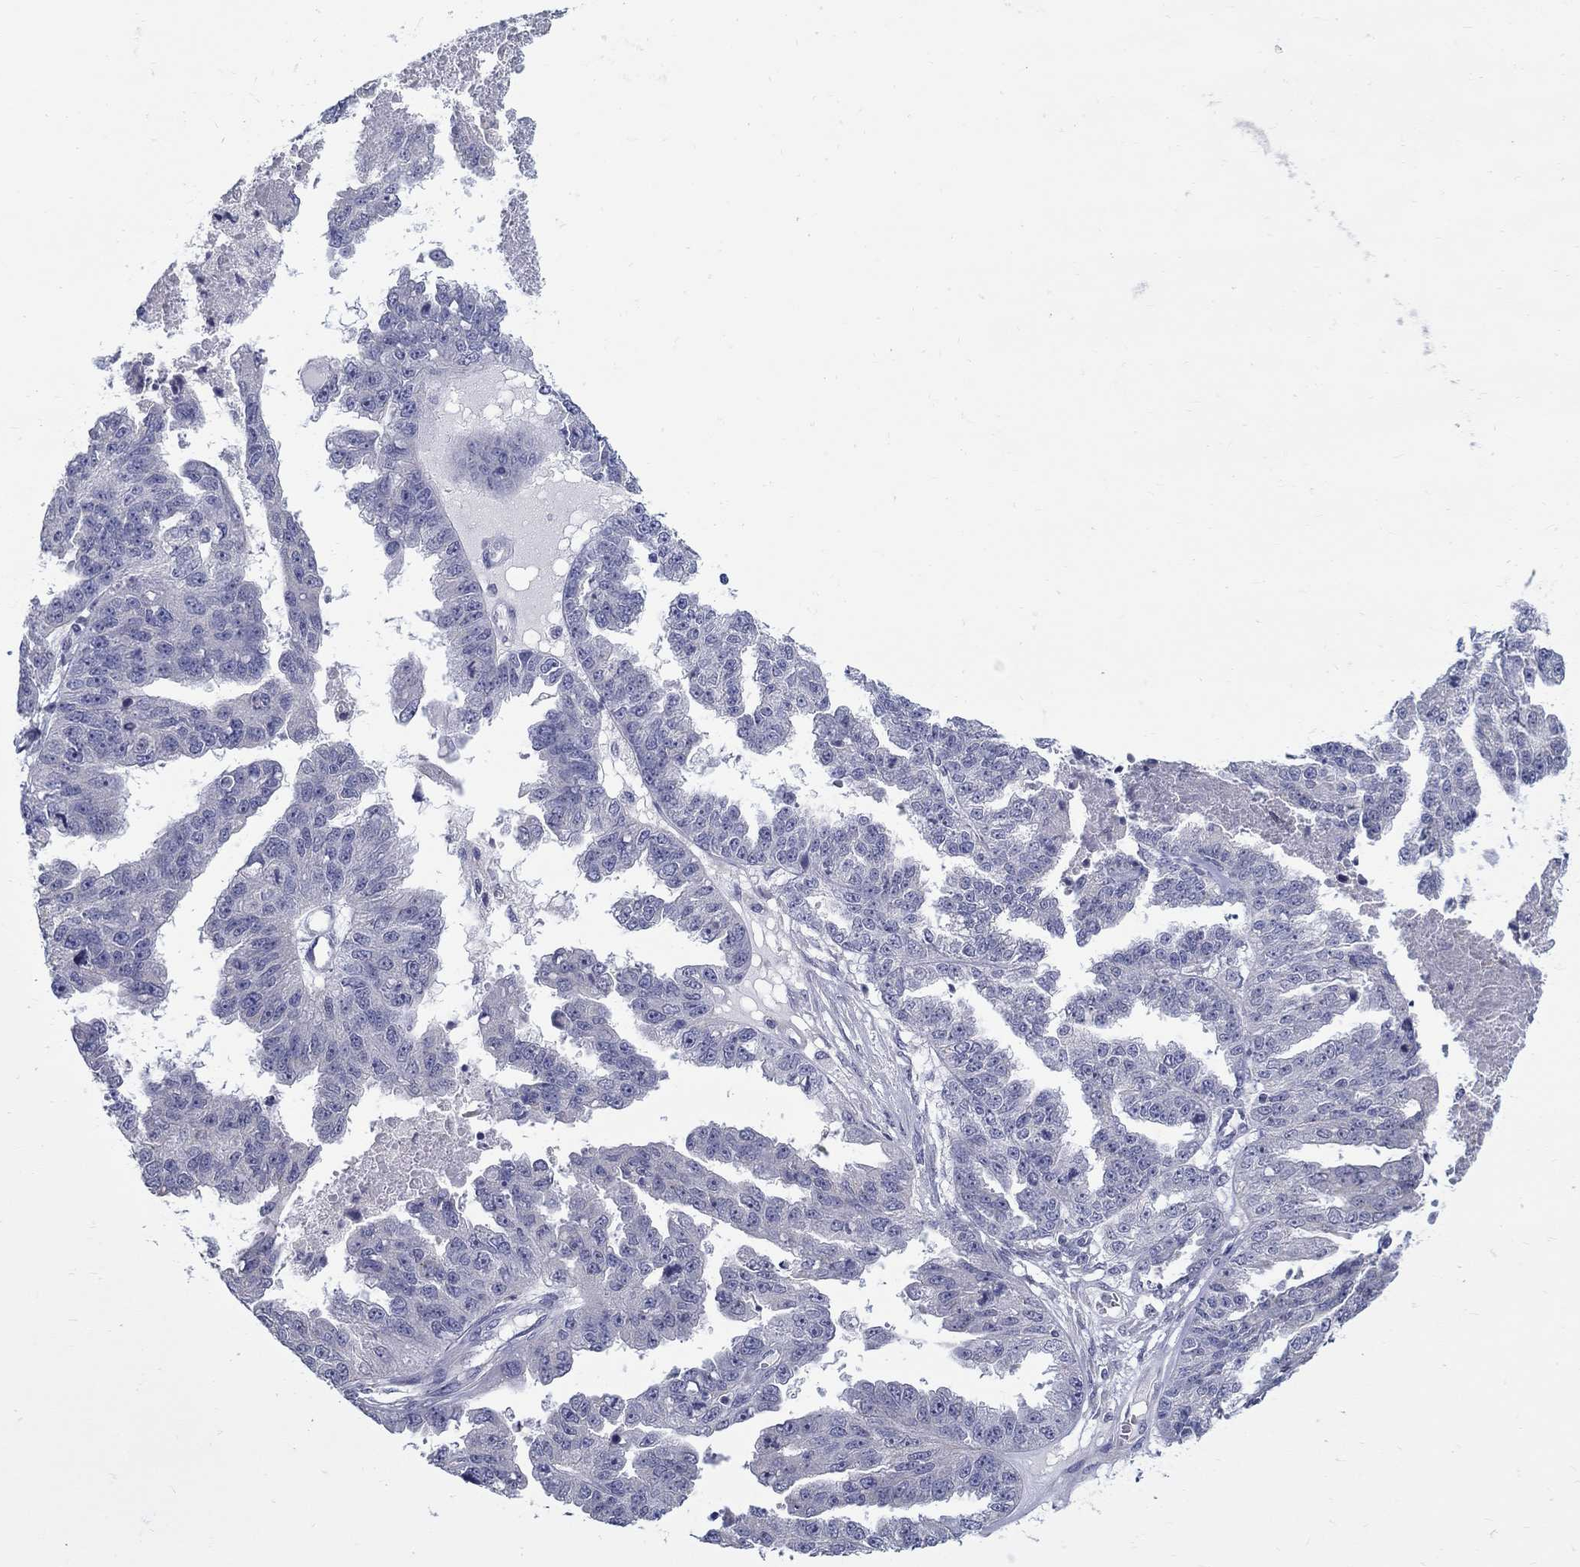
{"staining": {"intensity": "negative", "quantity": "none", "location": "none"}, "tissue": "ovarian cancer", "cell_type": "Tumor cells", "image_type": "cancer", "snomed": [{"axis": "morphology", "description": "Cystadenocarcinoma, serous, NOS"}, {"axis": "topography", "description": "Ovary"}], "caption": "A micrograph of human ovarian cancer is negative for staining in tumor cells. (DAB immunohistochemistry (IHC), high magnification).", "gene": "ABCA4", "patient": {"sex": "female", "age": 58}}